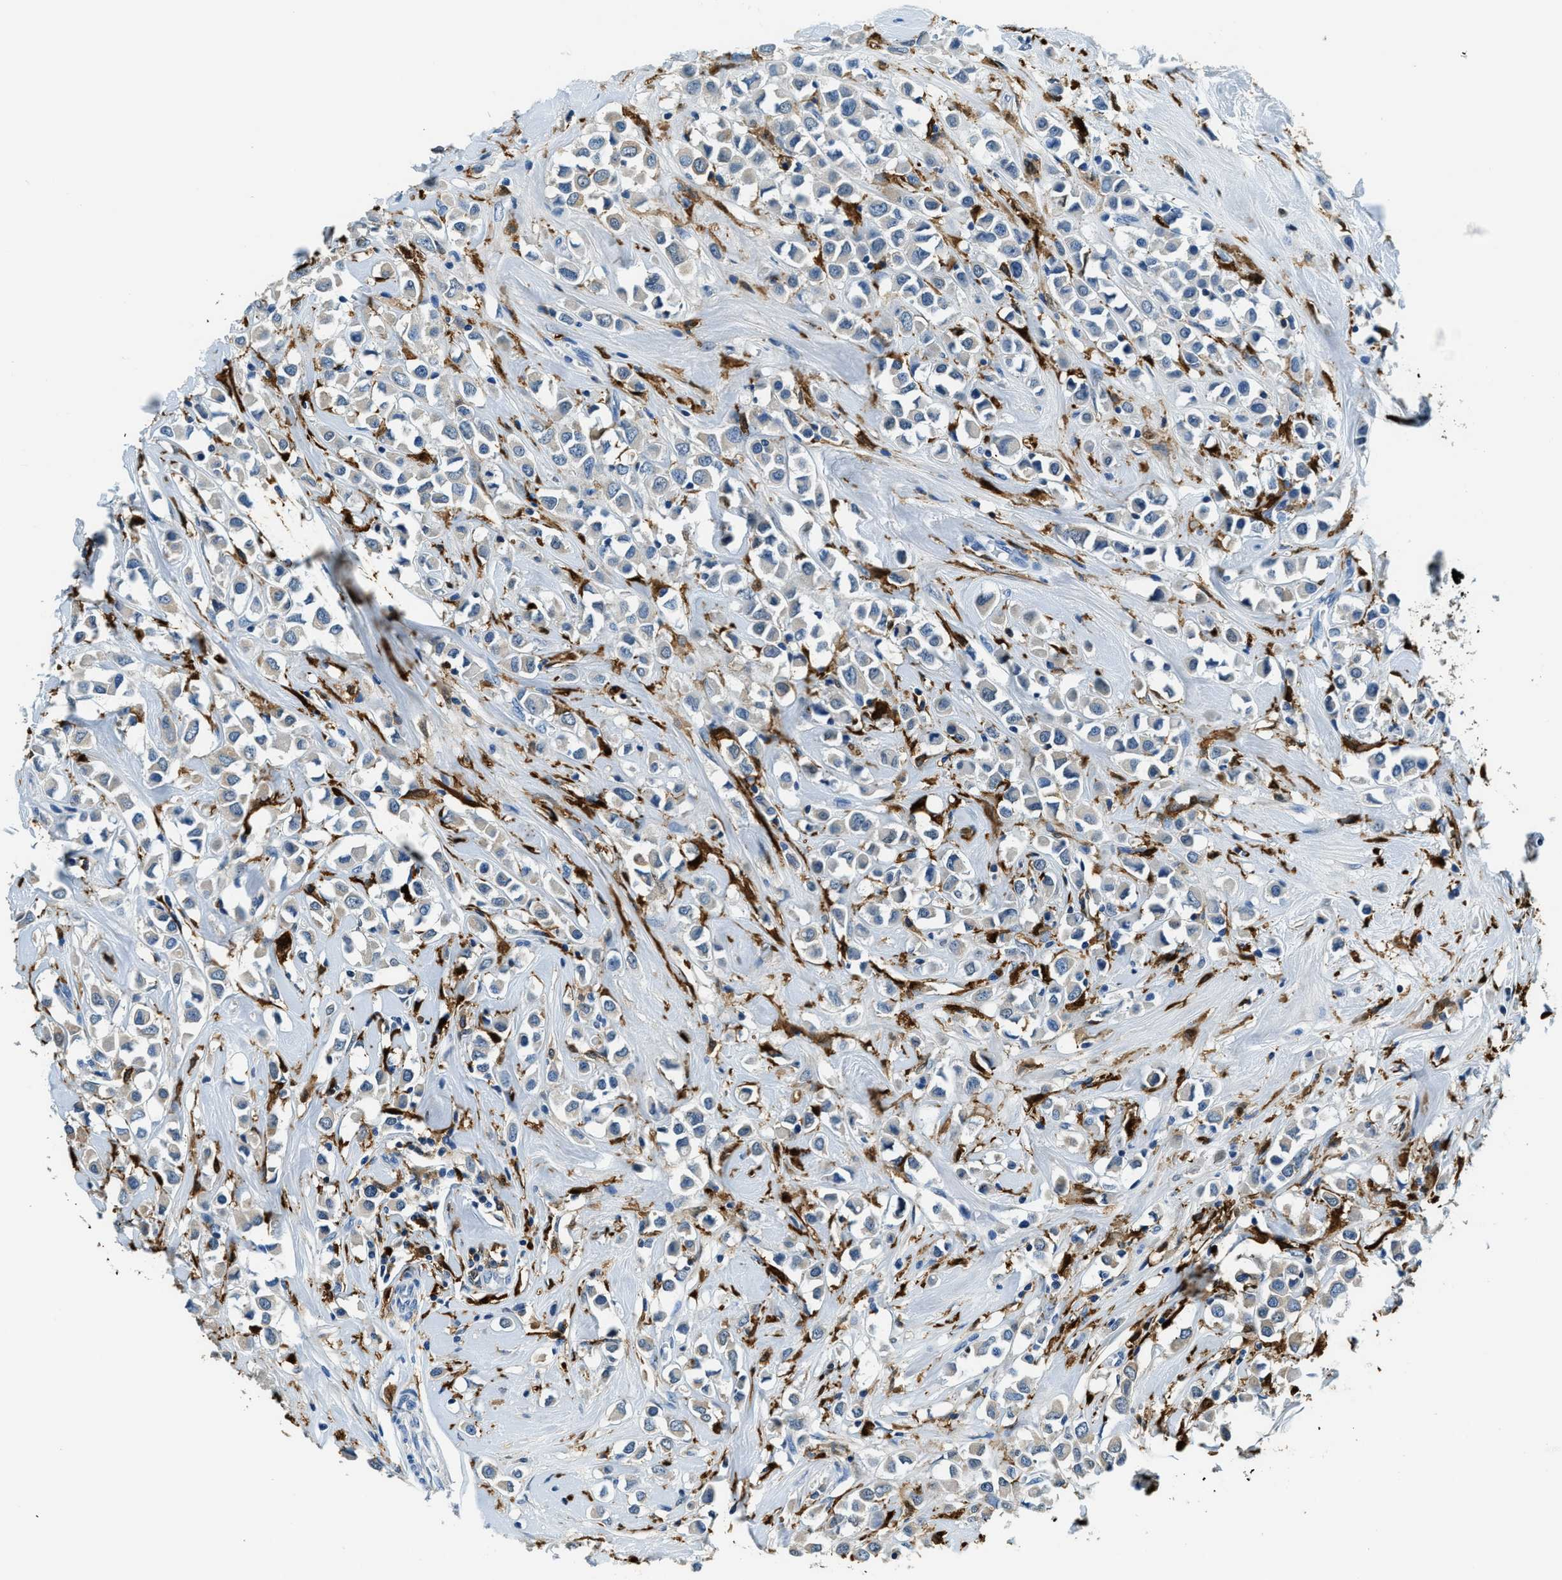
{"staining": {"intensity": "weak", "quantity": "<25%", "location": "cytoplasmic/membranous"}, "tissue": "breast cancer", "cell_type": "Tumor cells", "image_type": "cancer", "snomed": [{"axis": "morphology", "description": "Duct carcinoma"}, {"axis": "topography", "description": "Breast"}], "caption": "Photomicrograph shows no protein staining in tumor cells of breast cancer (invasive ductal carcinoma) tissue. (DAB (3,3'-diaminobenzidine) IHC visualized using brightfield microscopy, high magnification).", "gene": "CAPG", "patient": {"sex": "female", "age": 61}}